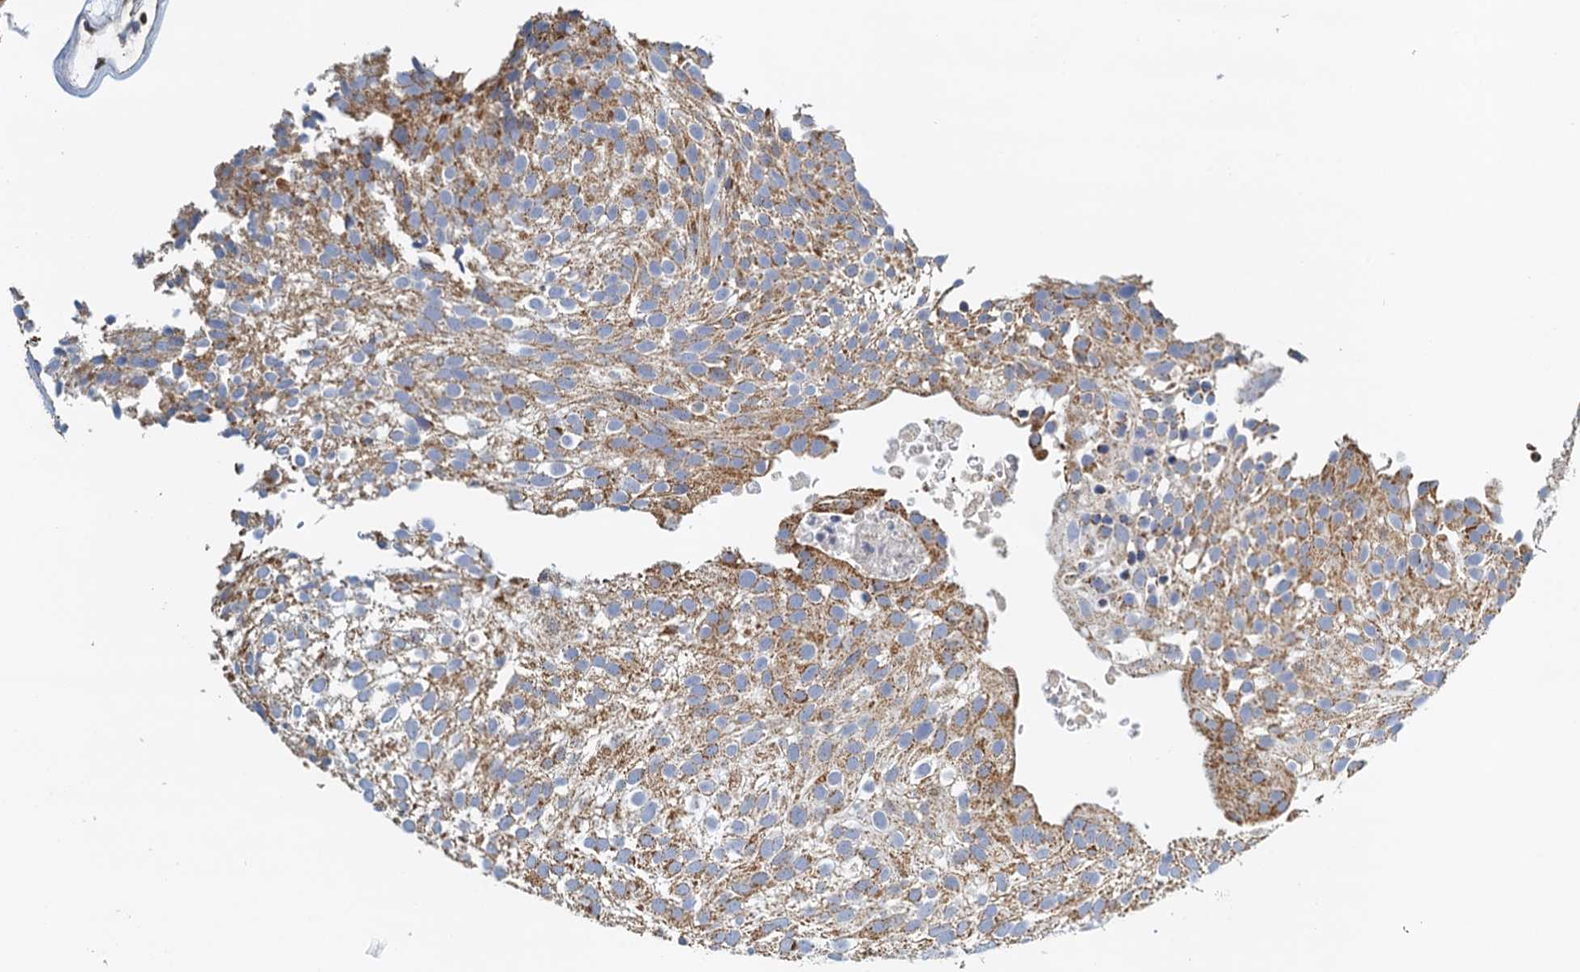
{"staining": {"intensity": "moderate", "quantity": ">75%", "location": "cytoplasmic/membranous"}, "tissue": "urothelial cancer", "cell_type": "Tumor cells", "image_type": "cancer", "snomed": [{"axis": "morphology", "description": "Urothelial carcinoma, Low grade"}, {"axis": "topography", "description": "Urinary bladder"}], "caption": "Tumor cells demonstrate medium levels of moderate cytoplasmic/membranous staining in about >75% of cells in urothelial cancer.", "gene": "POC1A", "patient": {"sex": "male", "age": 78}}